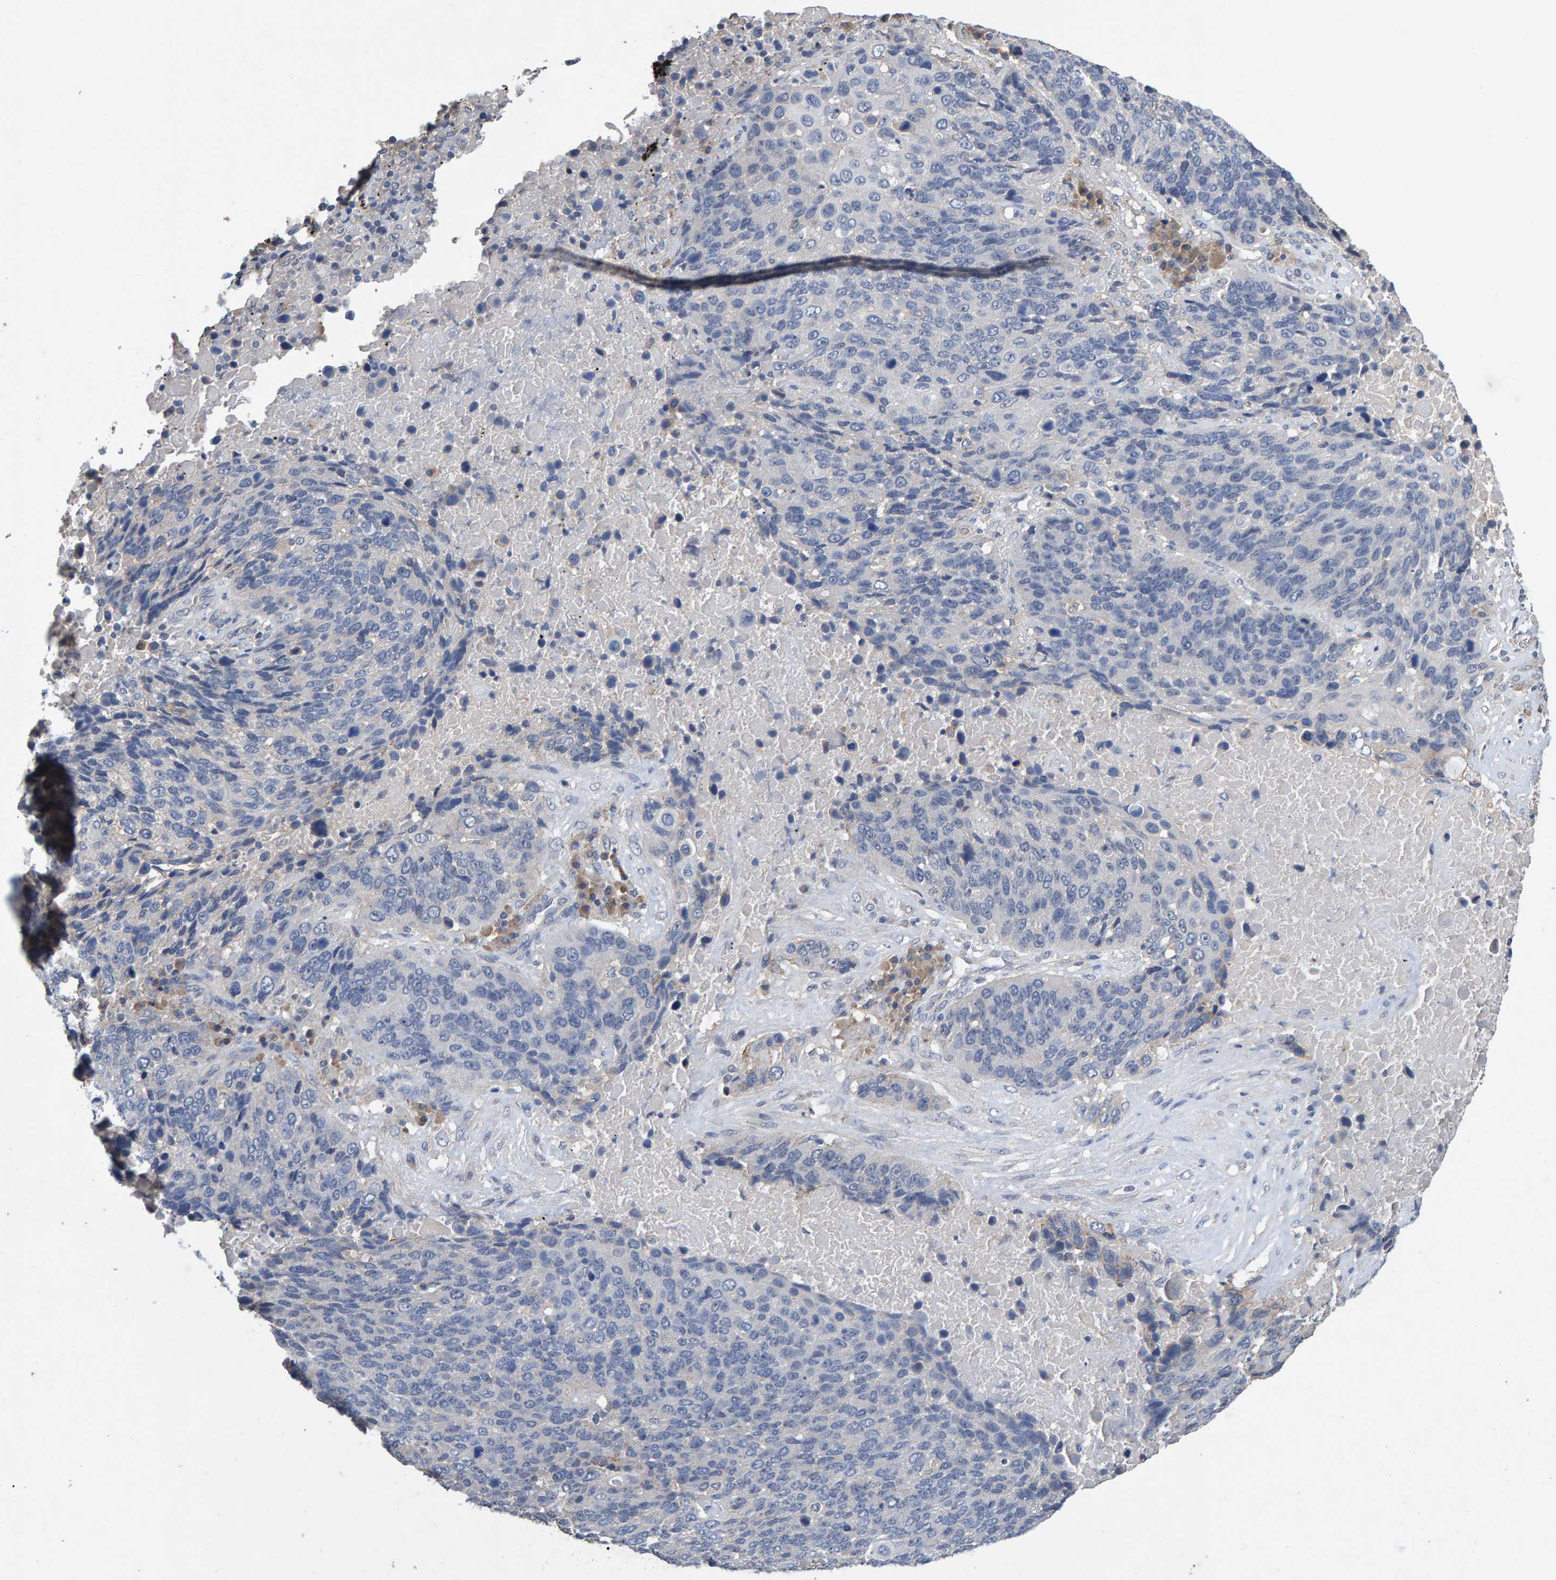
{"staining": {"intensity": "negative", "quantity": "none", "location": "none"}, "tissue": "lung cancer", "cell_type": "Tumor cells", "image_type": "cancer", "snomed": [{"axis": "morphology", "description": "Squamous cell carcinoma, NOS"}, {"axis": "topography", "description": "Lung"}], "caption": "Micrograph shows no protein staining in tumor cells of lung cancer (squamous cell carcinoma) tissue.", "gene": "EFR3A", "patient": {"sex": "male", "age": 66}}